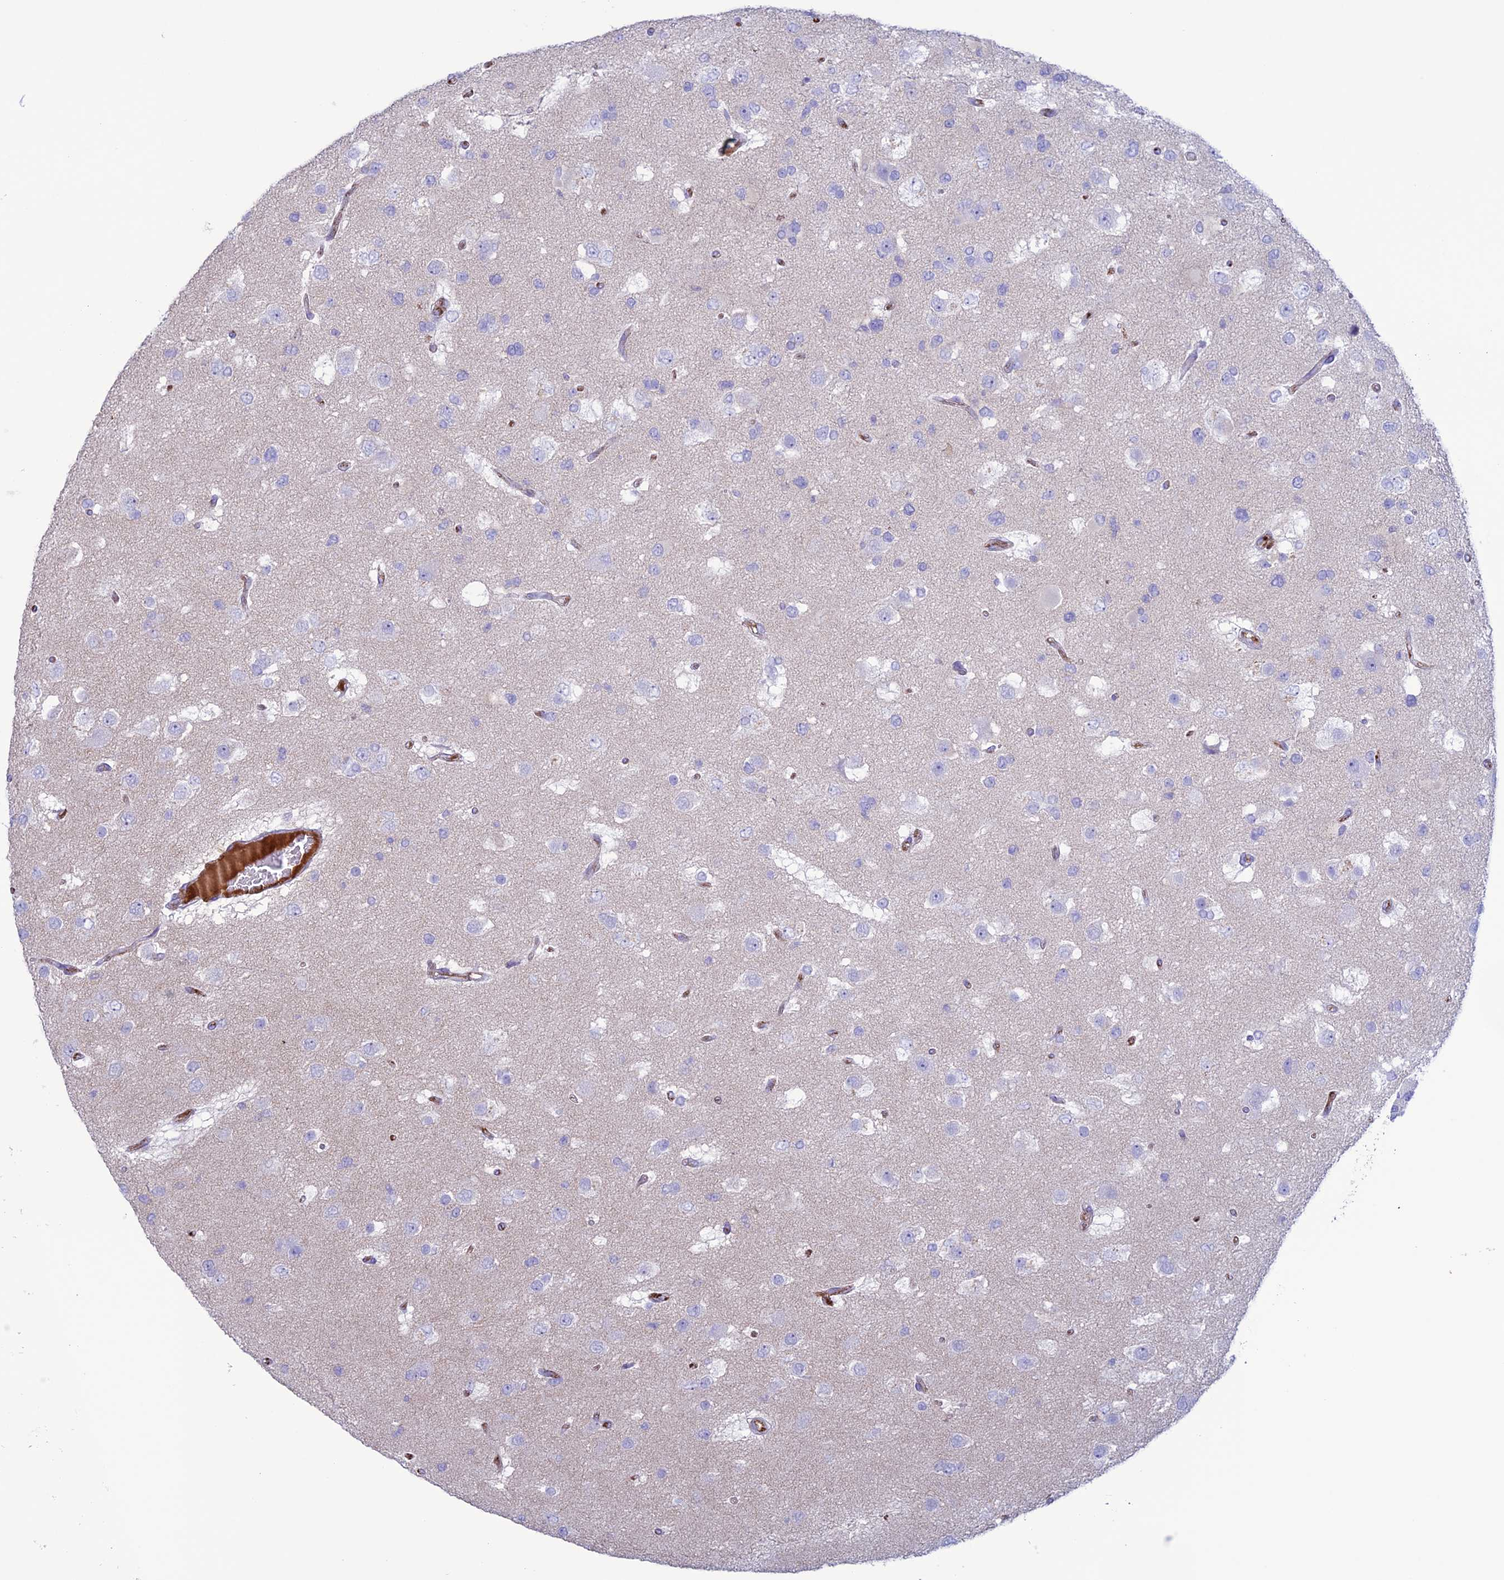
{"staining": {"intensity": "negative", "quantity": "none", "location": "none"}, "tissue": "glioma", "cell_type": "Tumor cells", "image_type": "cancer", "snomed": [{"axis": "morphology", "description": "Glioma, malignant, High grade"}, {"axis": "topography", "description": "Brain"}], "caption": "The immunohistochemistry micrograph has no significant staining in tumor cells of malignant glioma (high-grade) tissue.", "gene": "CDC42EP5", "patient": {"sex": "male", "age": 53}}